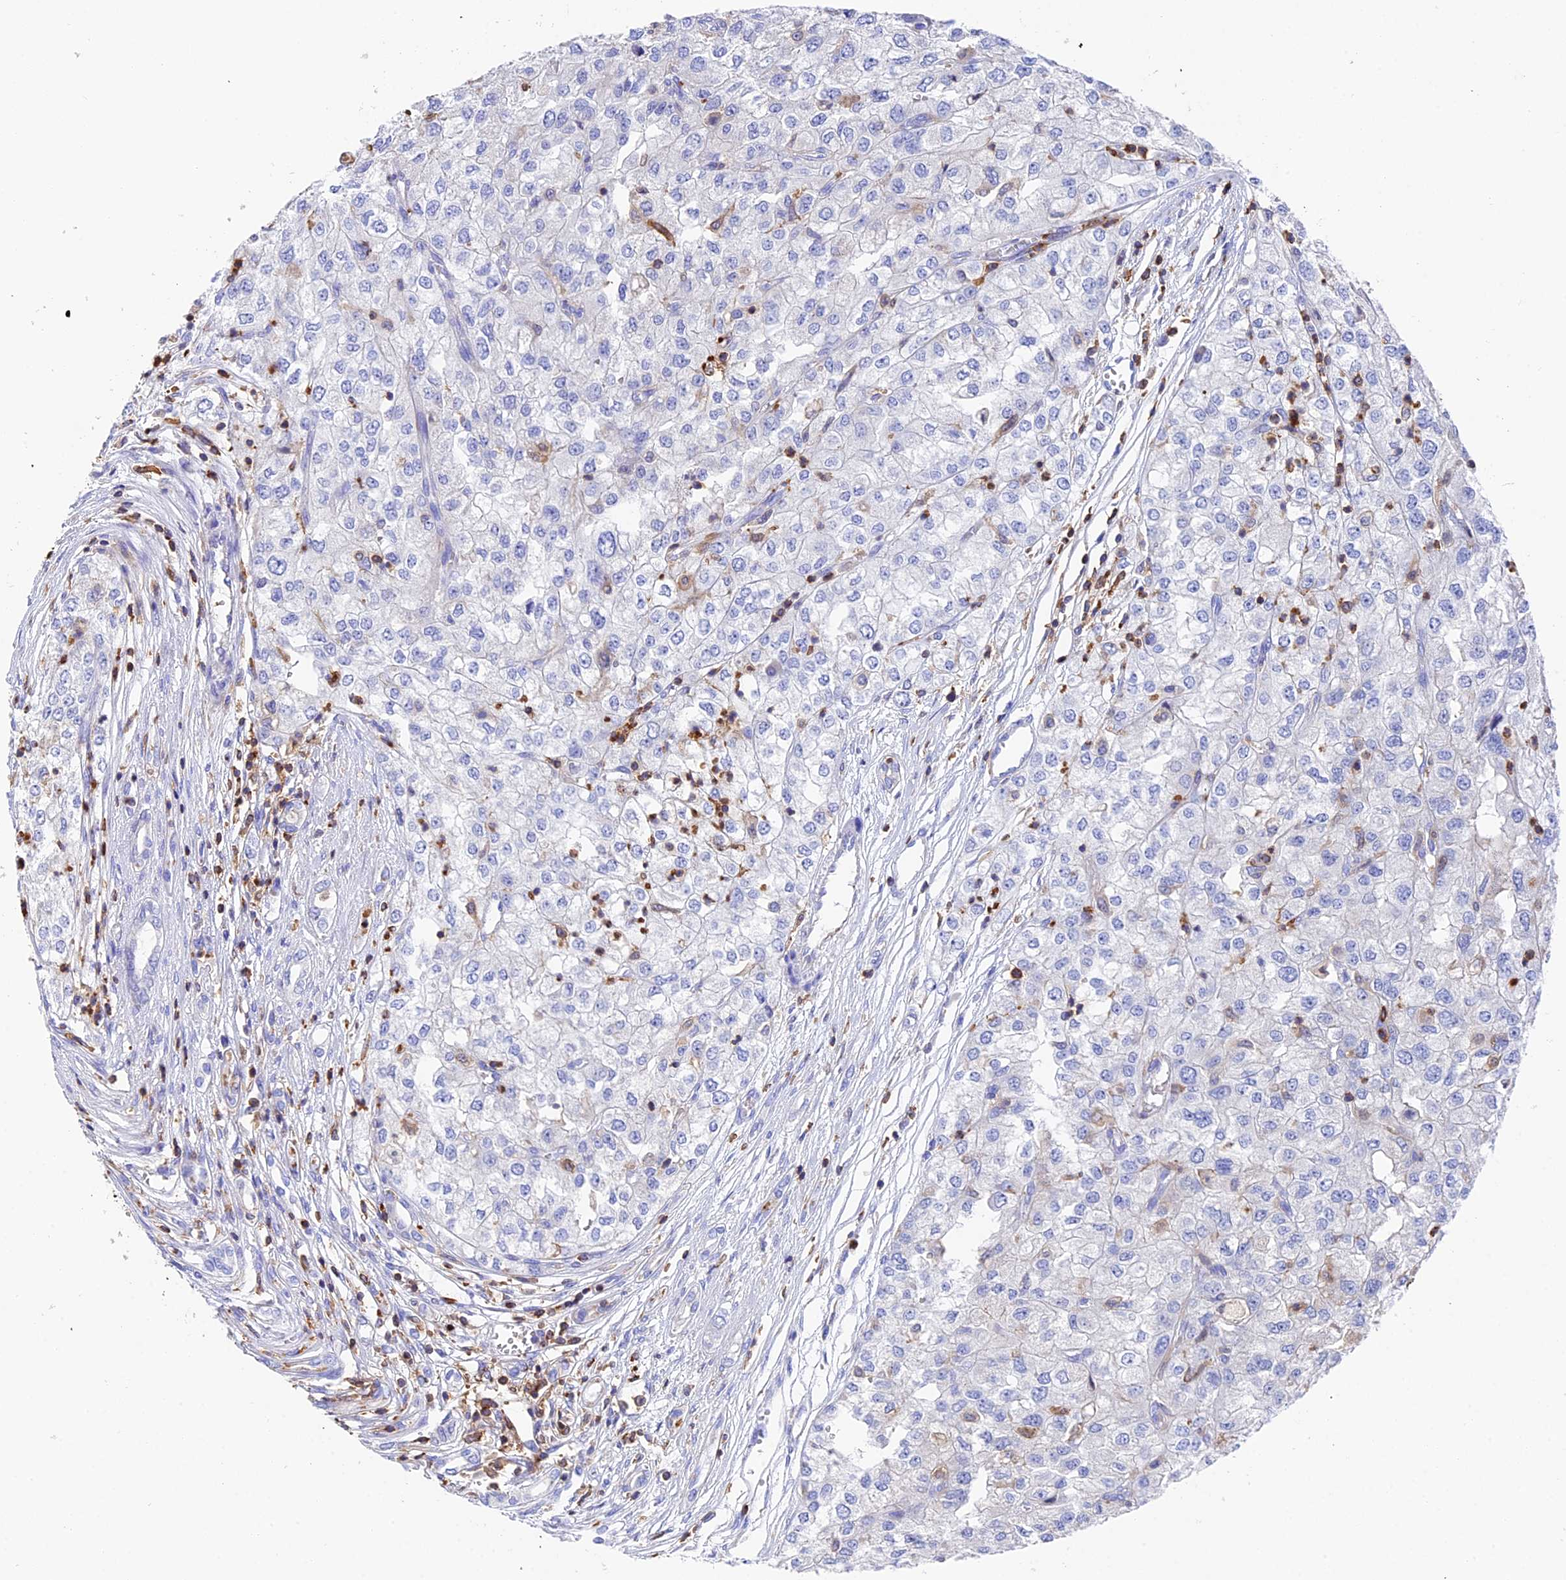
{"staining": {"intensity": "negative", "quantity": "none", "location": "none"}, "tissue": "renal cancer", "cell_type": "Tumor cells", "image_type": "cancer", "snomed": [{"axis": "morphology", "description": "Adenocarcinoma, NOS"}, {"axis": "topography", "description": "Kidney"}], "caption": "Tumor cells show no significant protein staining in adenocarcinoma (renal). Brightfield microscopy of immunohistochemistry stained with DAB (3,3'-diaminobenzidine) (brown) and hematoxylin (blue), captured at high magnification.", "gene": "ADAT1", "patient": {"sex": "female", "age": 54}}